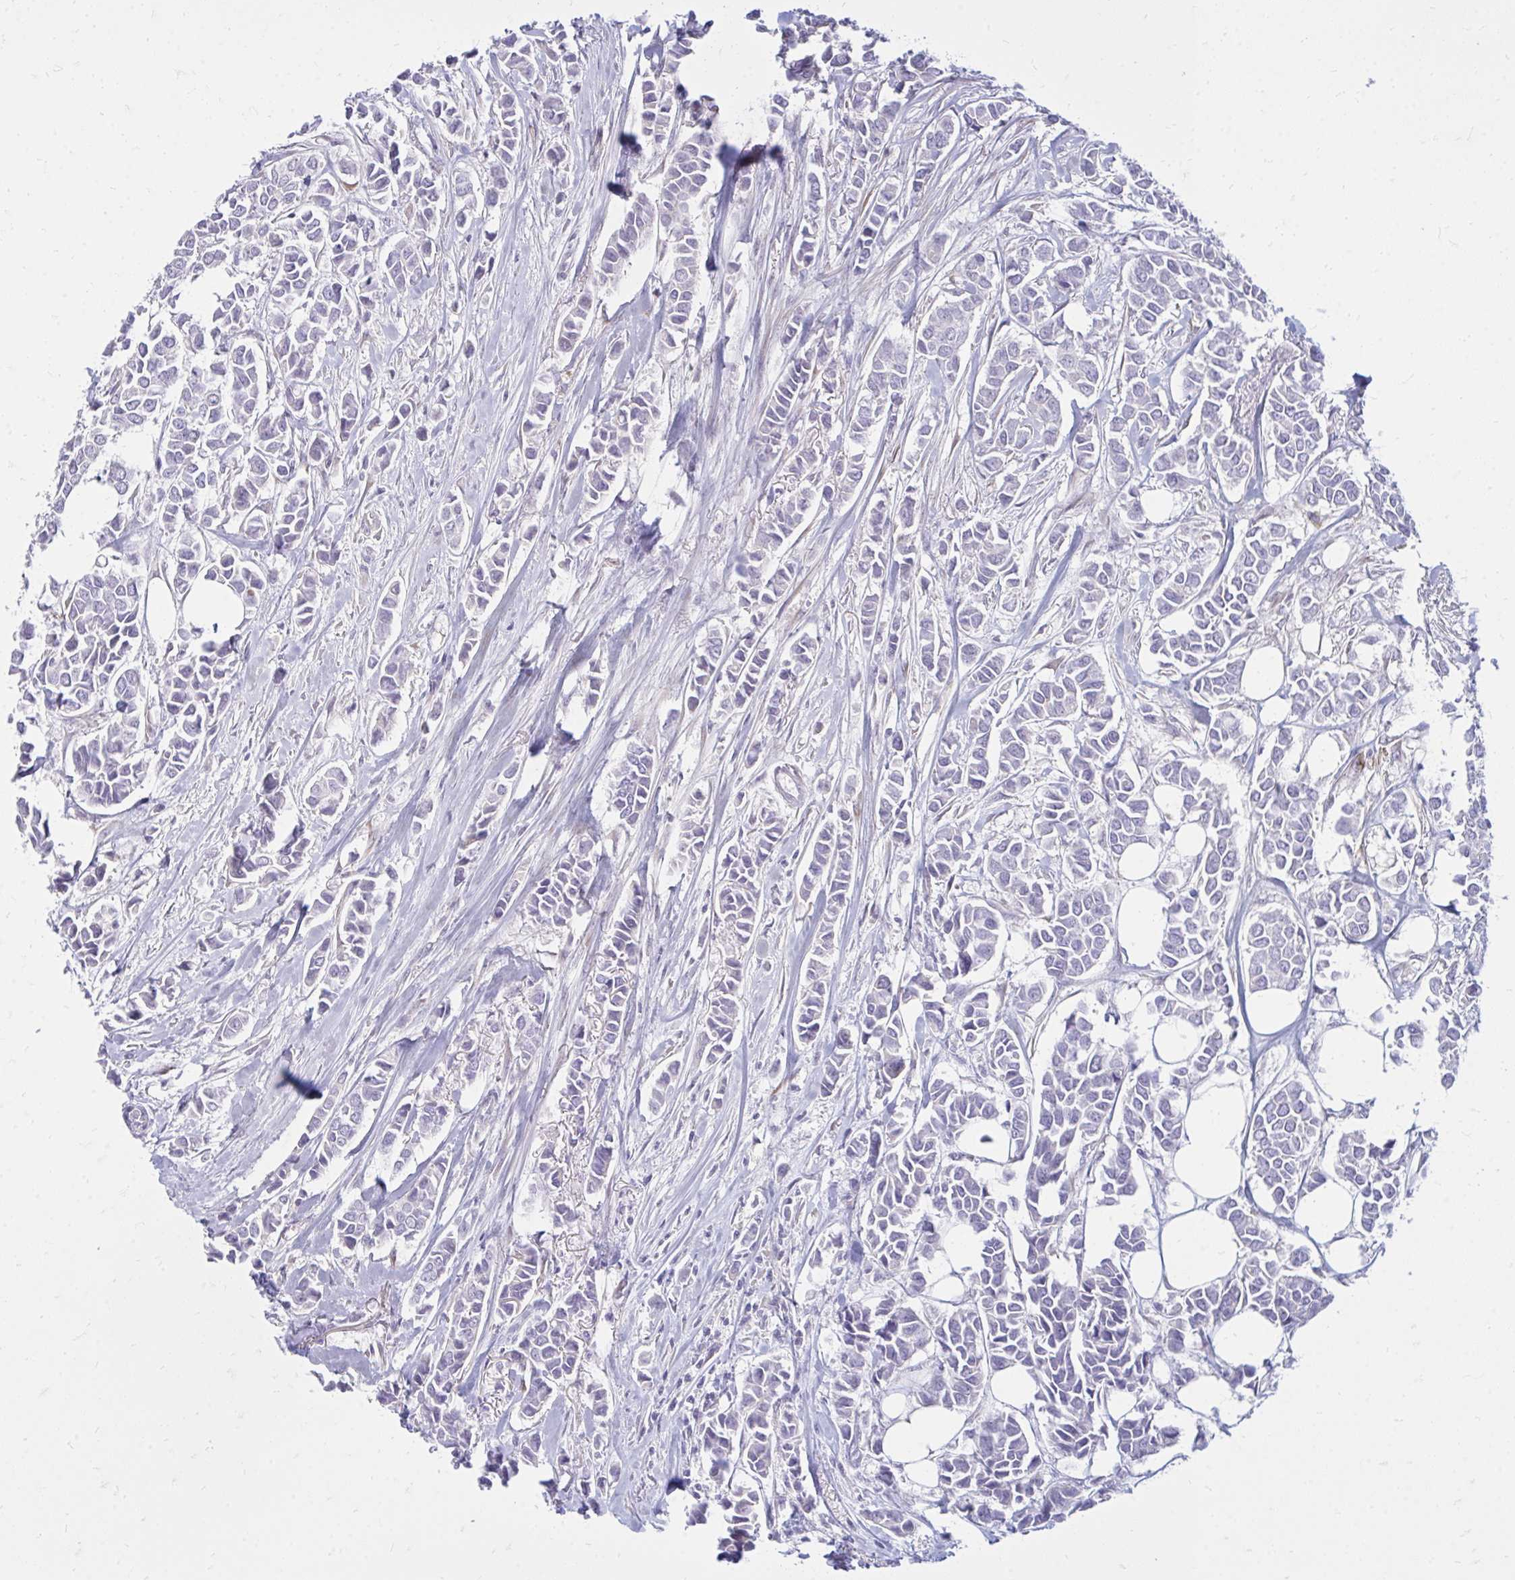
{"staining": {"intensity": "moderate", "quantity": "<25%", "location": "cytoplasmic/membranous"}, "tissue": "breast cancer", "cell_type": "Tumor cells", "image_type": "cancer", "snomed": [{"axis": "morphology", "description": "Duct carcinoma"}, {"axis": "topography", "description": "Breast"}], "caption": "Protein staining by immunohistochemistry exhibits moderate cytoplasmic/membranous expression in about <25% of tumor cells in intraductal carcinoma (breast).", "gene": "RAB6B", "patient": {"sex": "female", "age": 84}}